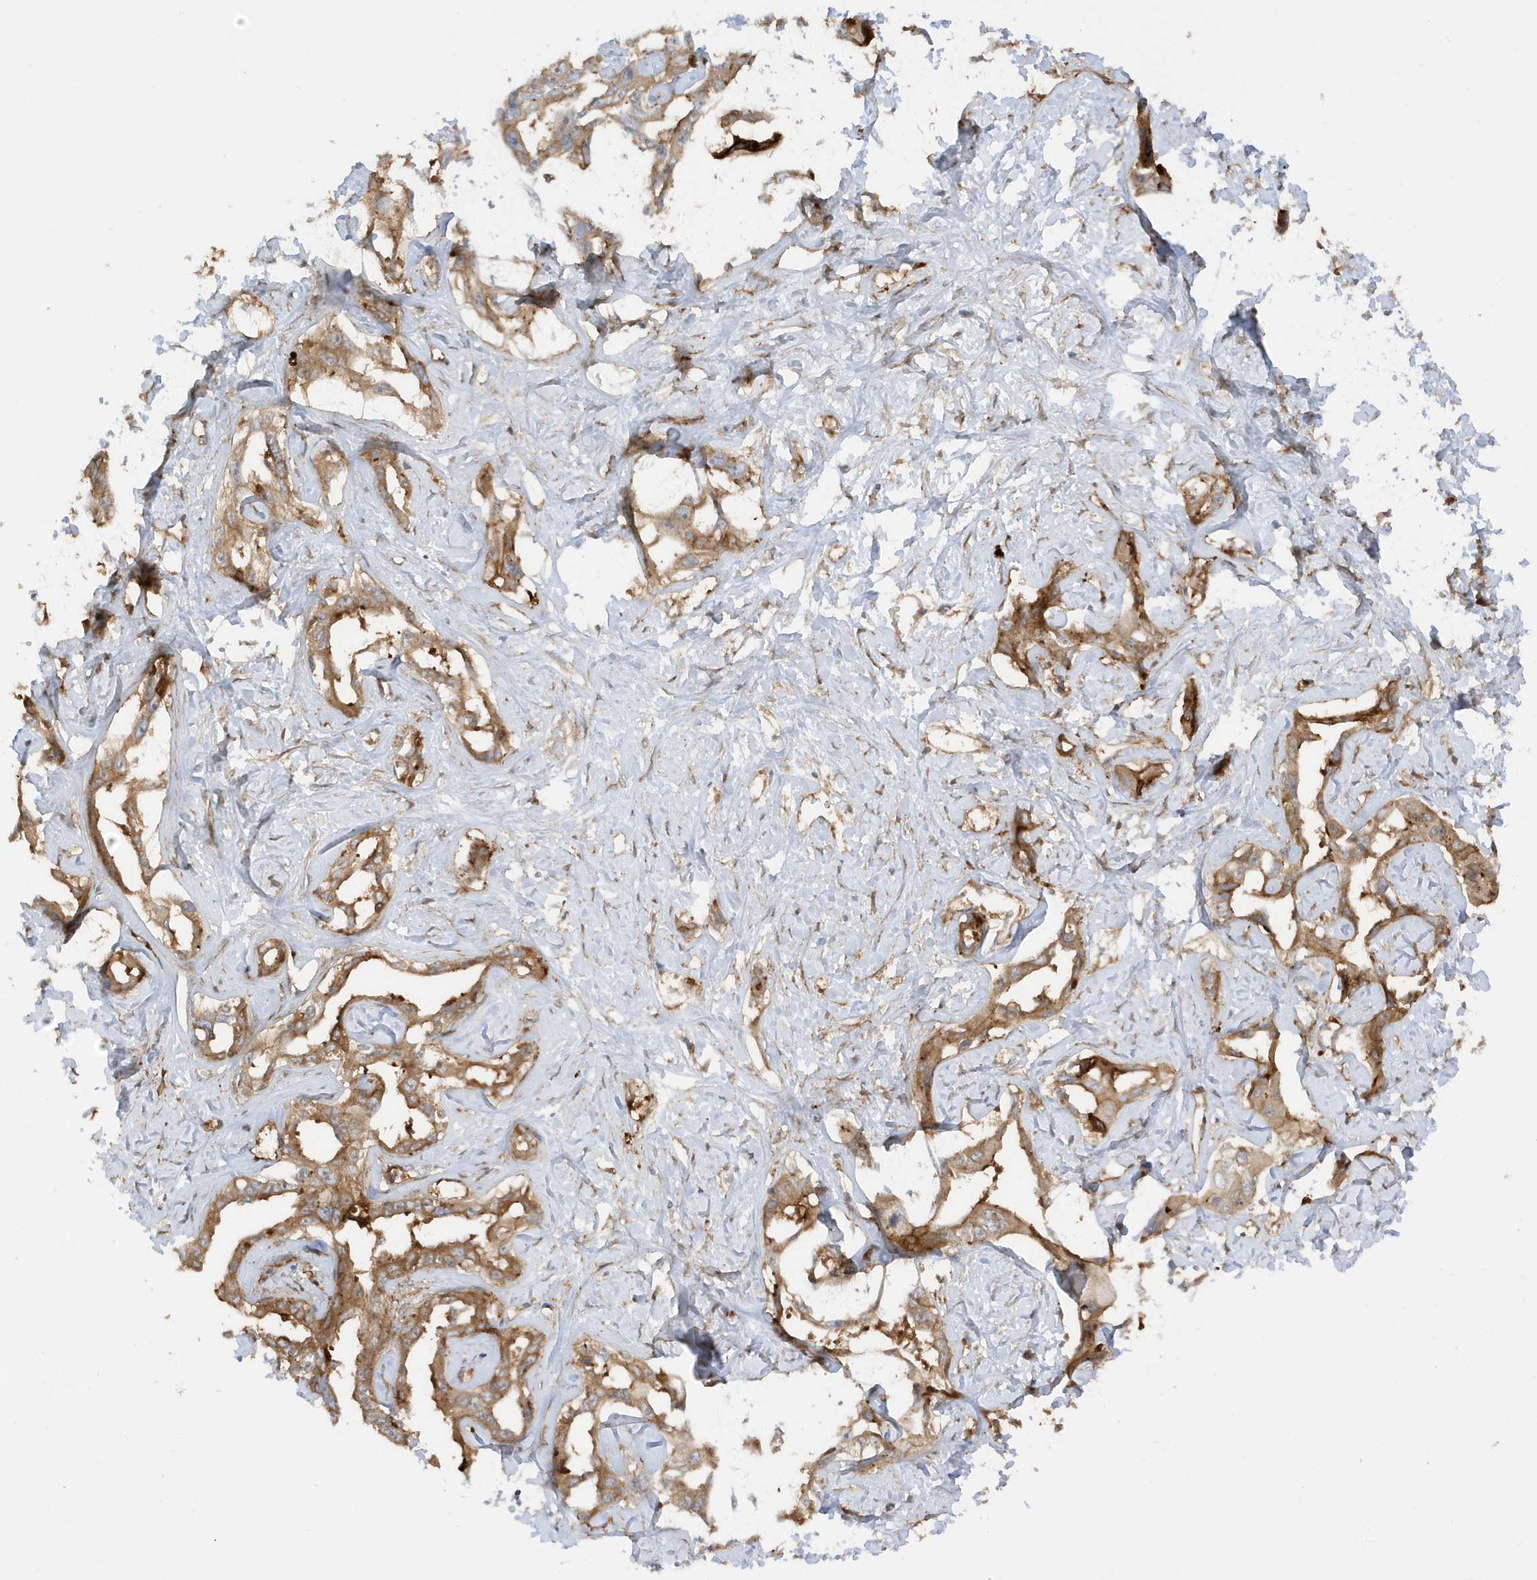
{"staining": {"intensity": "moderate", "quantity": ">75%", "location": "cytoplasmic/membranous"}, "tissue": "liver cancer", "cell_type": "Tumor cells", "image_type": "cancer", "snomed": [{"axis": "morphology", "description": "Cholangiocarcinoma"}, {"axis": "topography", "description": "Liver"}], "caption": "Protein expression analysis of cholangiocarcinoma (liver) displays moderate cytoplasmic/membranous staining in approximately >75% of tumor cells. The staining is performed using DAB (3,3'-diaminobenzidine) brown chromogen to label protein expression. The nuclei are counter-stained blue using hematoxylin.", "gene": "CDC42EP3", "patient": {"sex": "male", "age": 59}}